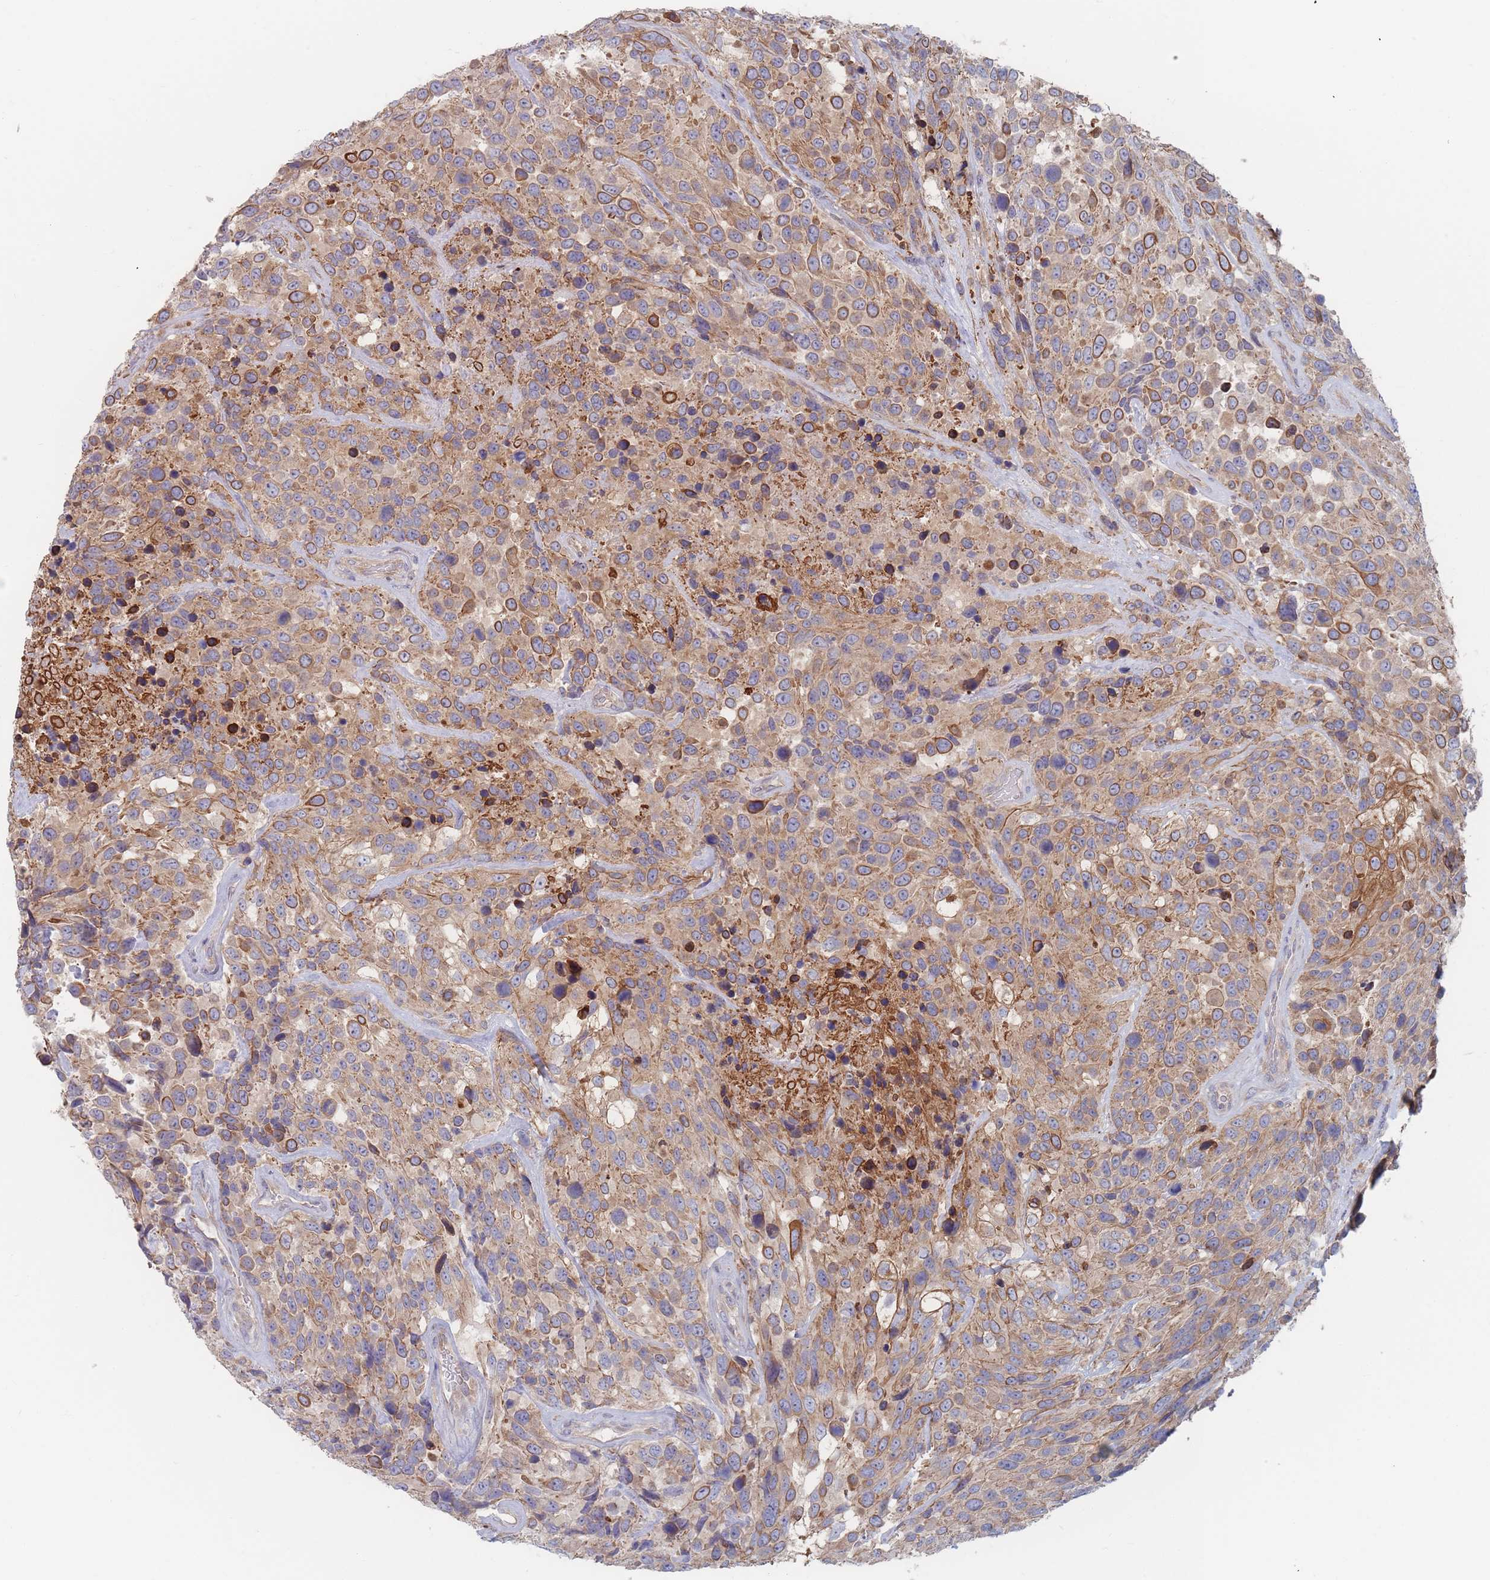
{"staining": {"intensity": "strong", "quantity": "25%-75%", "location": "cytoplasmic/membranous"}, "tissue": "urothelial cancer", "cell_type": "Tumor cells", "image_type": "cancer", "snomed": [{"axis": "morphology", "description": "Urothelial carcinoma, High grade"}, {"axis": "topography", "description": "Urinary bladder"}], "caption": "Tumor cells exhibit high levels of strong cytoplasmic/membranous staining in about 25%-75% of cells in human urothelial cancer.", "gene": "EFCC1", "patient": {"sex": "male", "age": 56}}